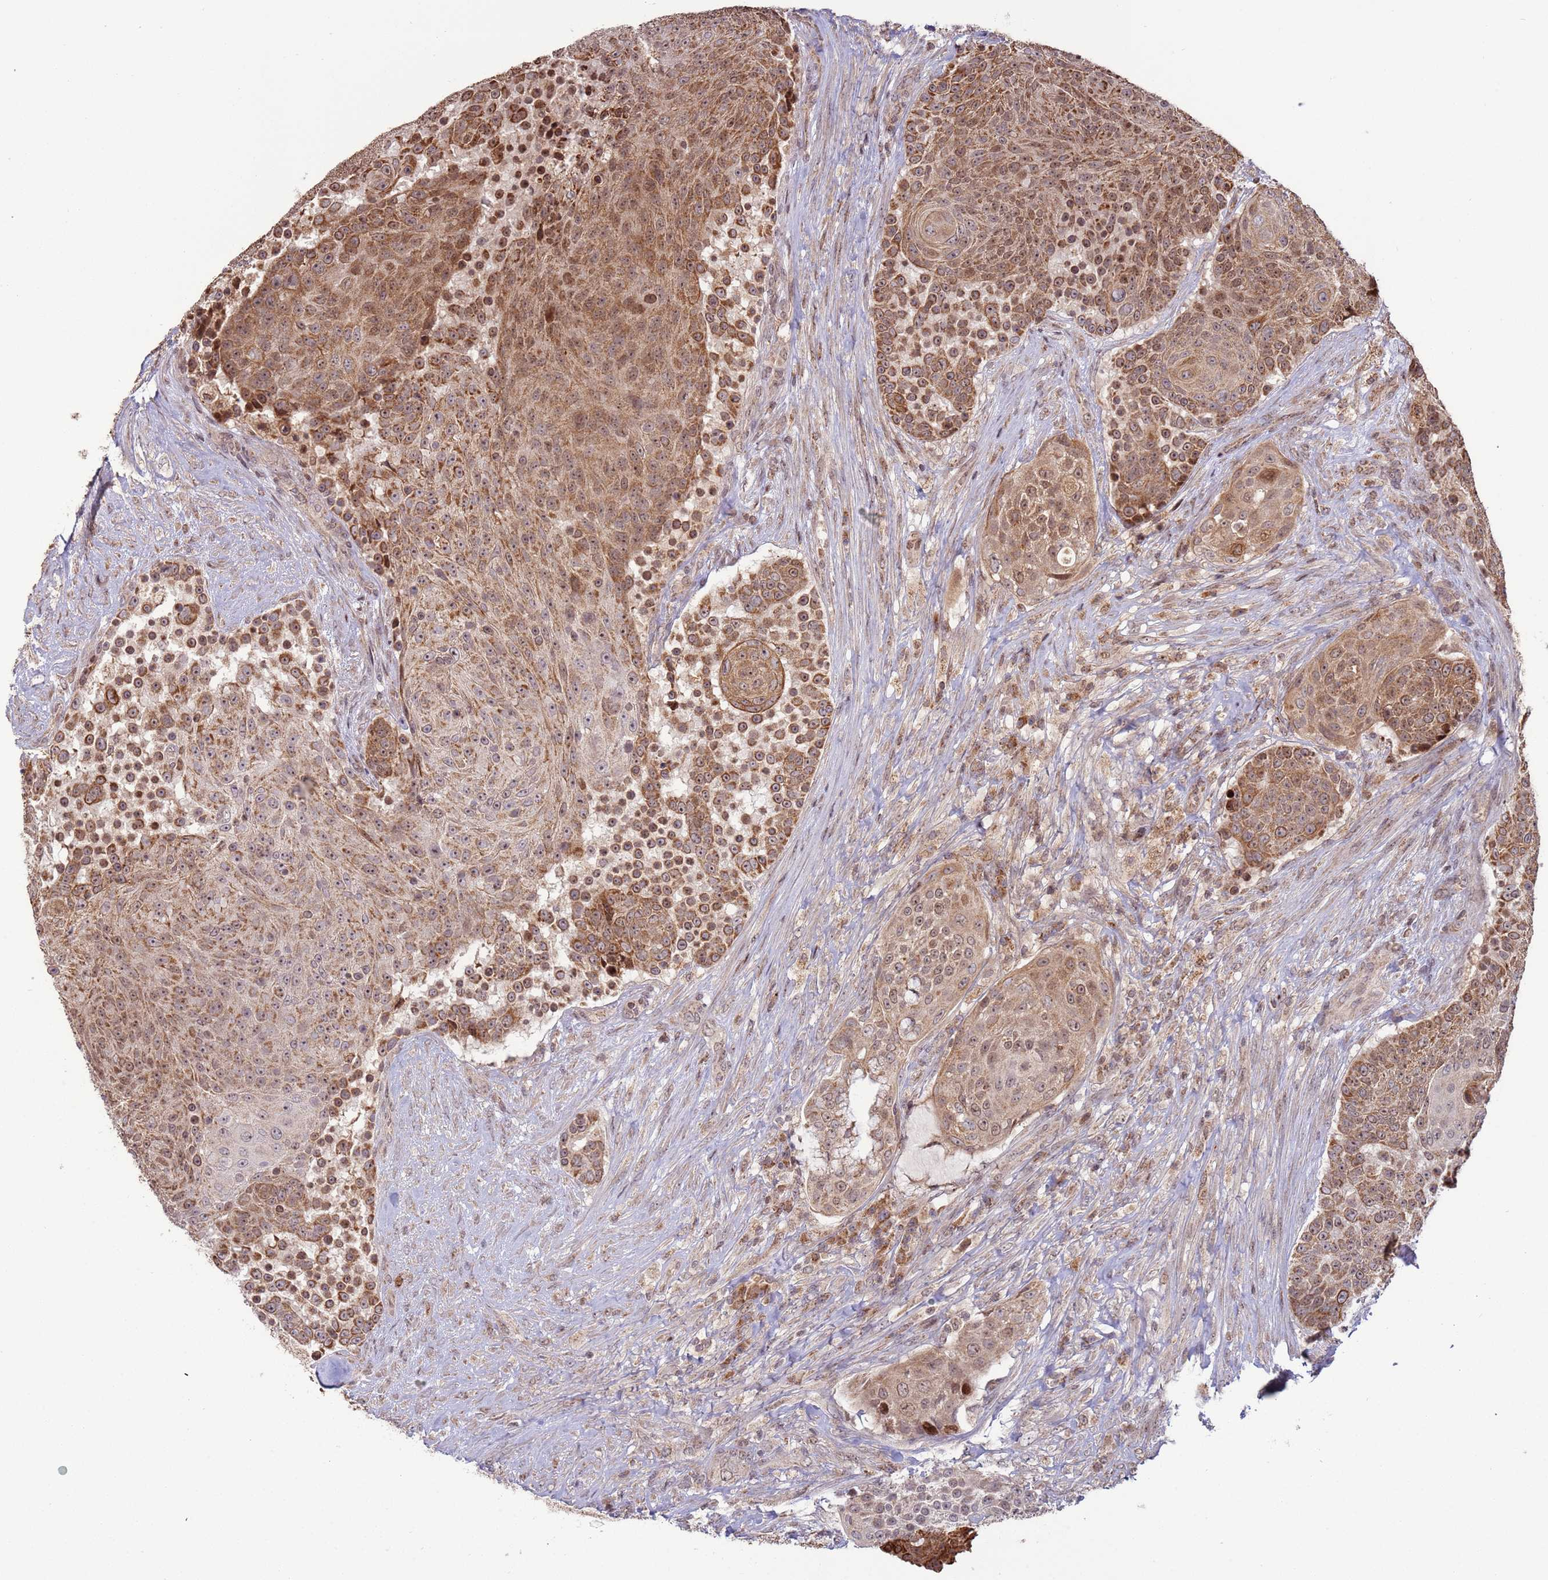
{"staining": {"intensity": "moderate", "quantity": ">75%", "location": "cytoplasmic/membranous,nuclear"}, "tissue": "urothelial cancer", "cell_type": "Tumor cells", "image_type": "cancer", "snomed": [{"axis": "morphology", "description": "Urothelial carcinoma, High grade"}, {"axis": "topography", "description": "Urinary bladder"}], "caption": "About >75% of tumor cells in human high-grade urothelial carcinoma exhibit moderate cytoplasmic/membranous and nuclear protein positivity as visualized by brown immunohistochemical staining.", "gene": "RCOR2", "patient": {"sex": "female", "age": 63}}